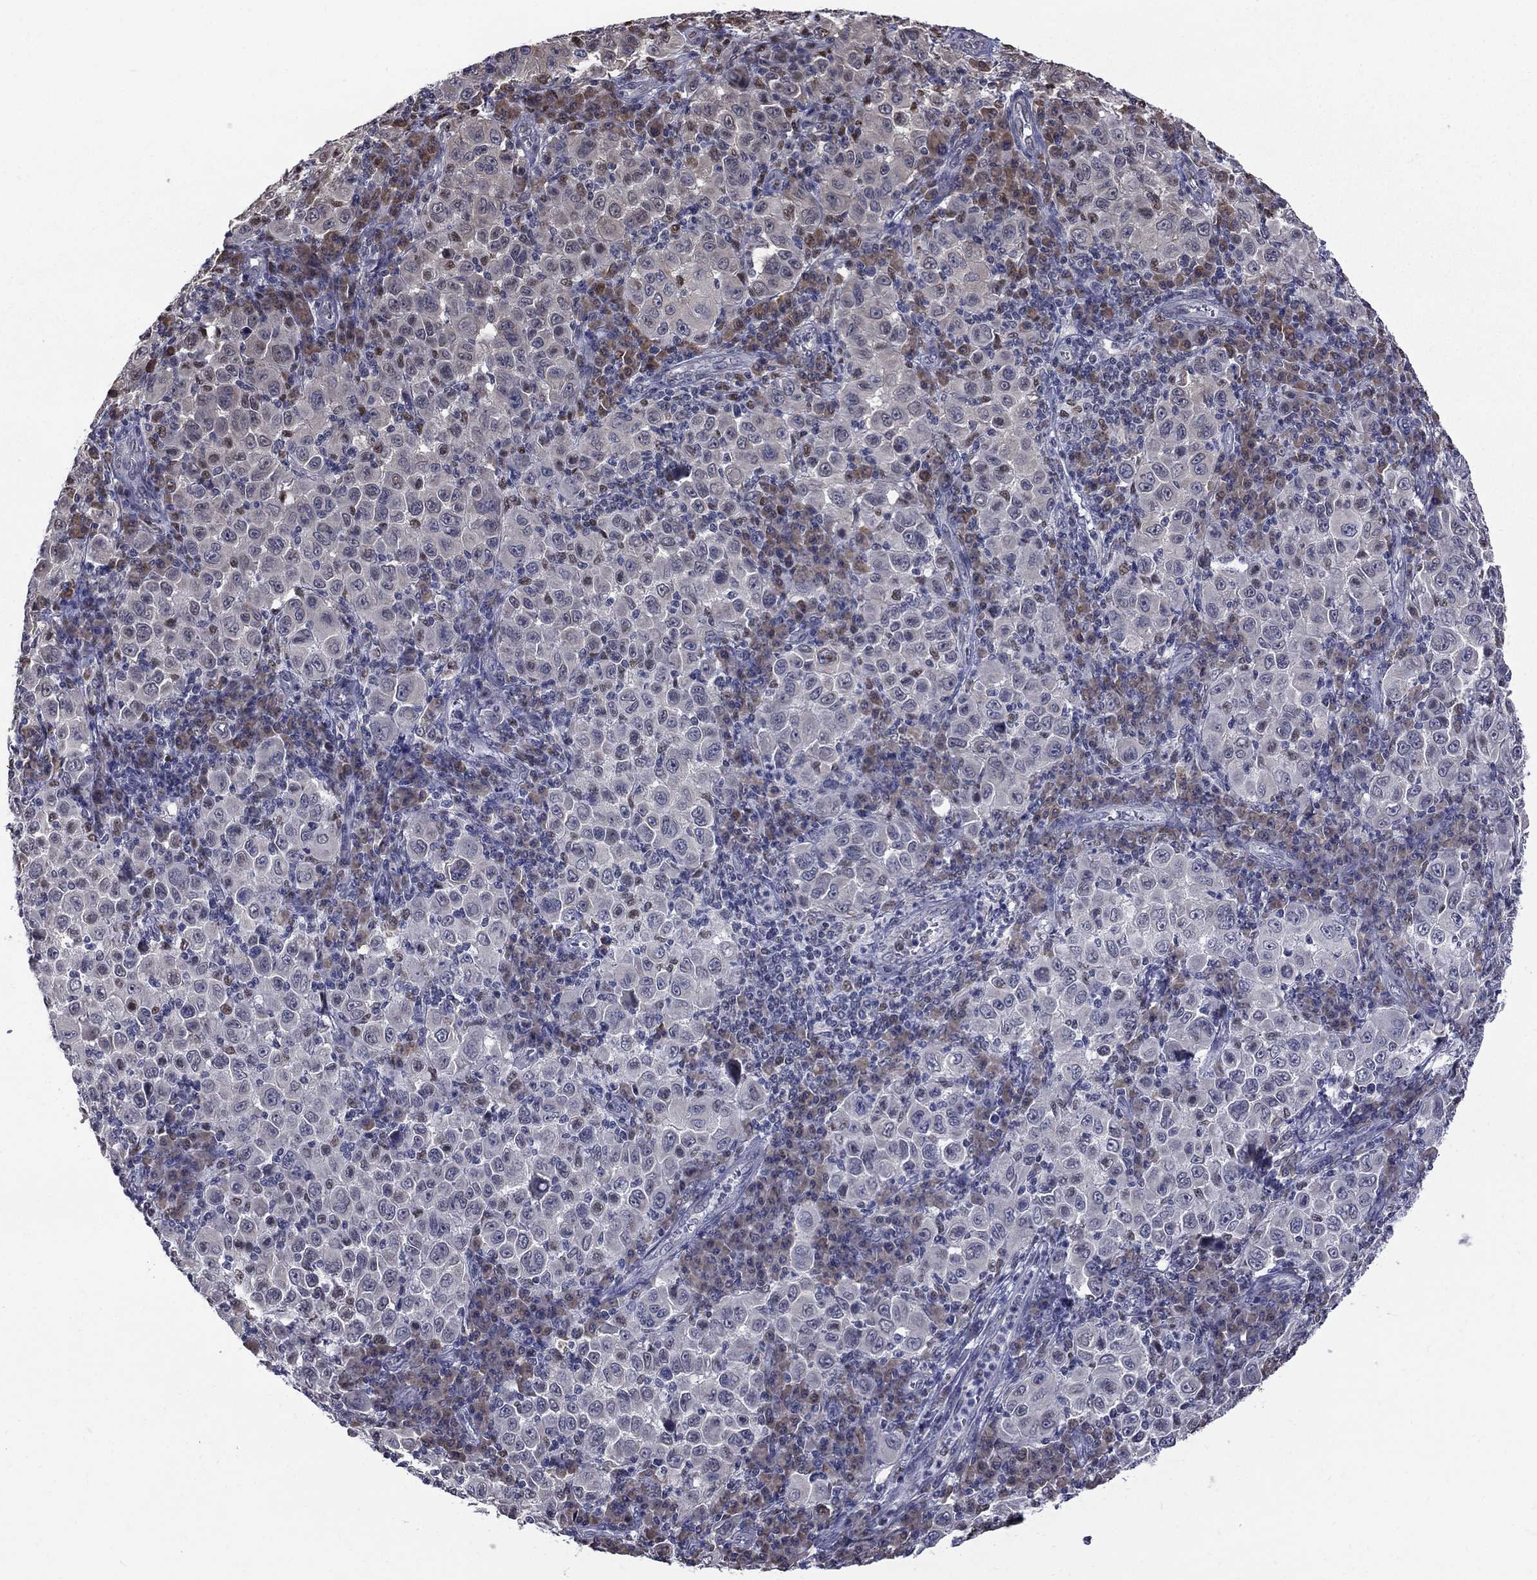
{"staining": {"intensity": "negative", "quantity": "none", "location": "none"}, "tissue": "melanoma", "cell_type": "Tumor cells", "image_type": "cancer", "snomed": [{"axis": "morphology", "description": "Malignant melanoma, NOS"}, {"axis": "topography", "description": "Skin"}], "caption": "A histopathology image of malignant melanoma stained for a protein reveals no brown staining in tumor cells. Nuclei are stained in blue.", "gene": "HSPB2", "patient": {"sex": "female", "age": 57}}